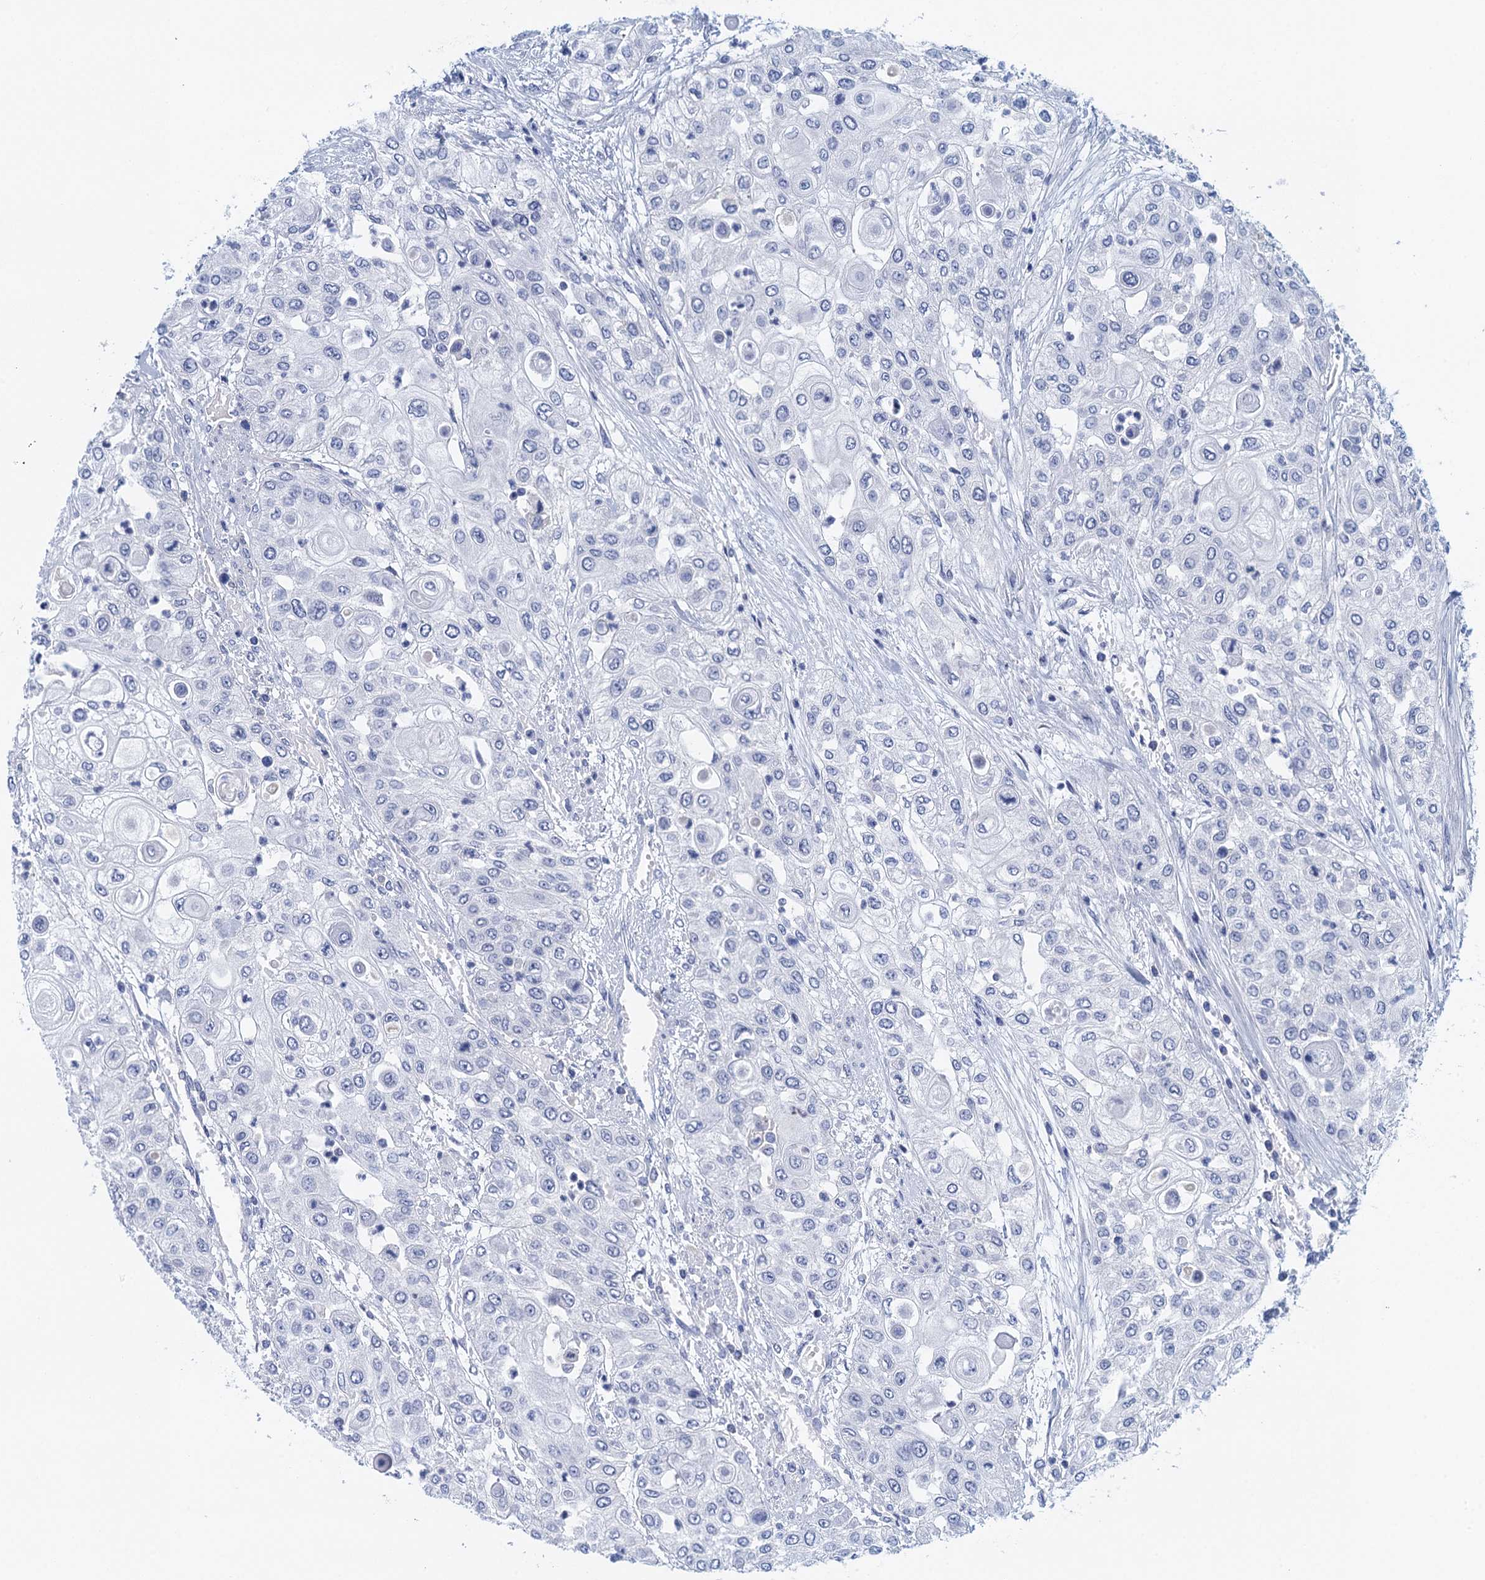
{"staining": {"intensity": "negative", "quantity": "none", "location": "none"}, "tissue": "urothelial cancer", "cell_type": "Tumor cells", "image_type": "cancer", "snomed": [{"axis": "morphology", "description": "Urothelial carcinoma, High grade"}, {"axis": "topography", "description": "Urinary bladder"}], "caption": "IHC photomicrograph of neoplastic tissue: human urothelial cancer stained with DAB displays no significant protein staining in tumor cells. Nuclei are stained in blue.", "gene": "CYP51A1", "patient": {"sex": "female", "age": 79}}